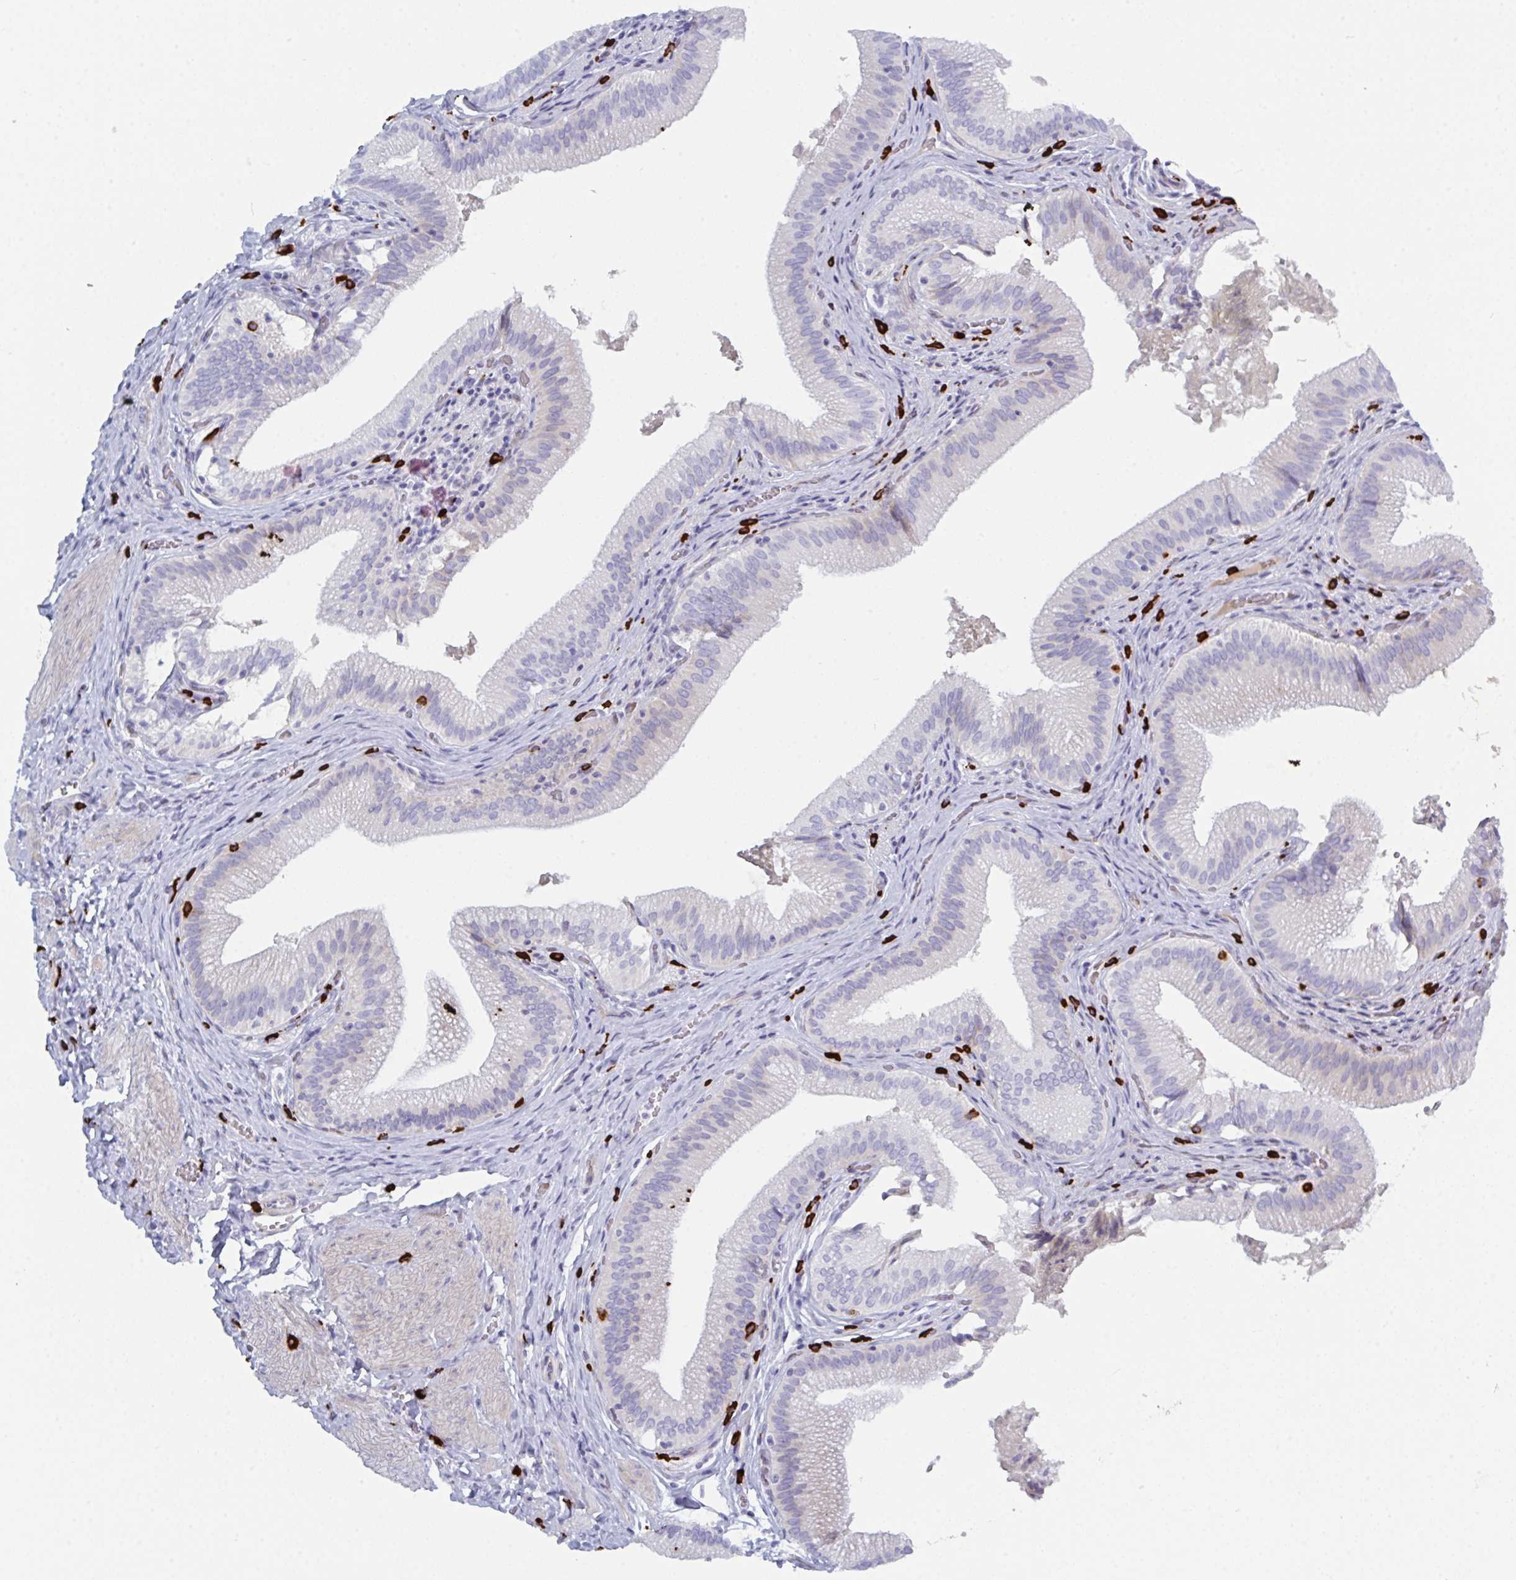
{"staining": {"intensity": "moderate", "quantity": "<25%", "location": "cytoplasmic/membranous"}, "tissue": "gallbladder", "cell_type": "Glandular cells", "image_type": "normal", "snomed": [{"axis": "morphology", "description": "Normal tissue, NOS"}, {"axis": "topography", "description": "Gallbladder"}, {"axis": "topography", "description": "Peripheral nerve tissue"}], "caption": "The micrograph displays a brown stain indicating the presence of a protein in the cytoplasmic/membranous of glandular cells in gallbladder. (DAB (3,3'-diaminobenzidine) IHC, brown staining for protein, blue staining for nuclei).", "gene": "ZNF684", "patient": {"sex": "male", "age": 17}}